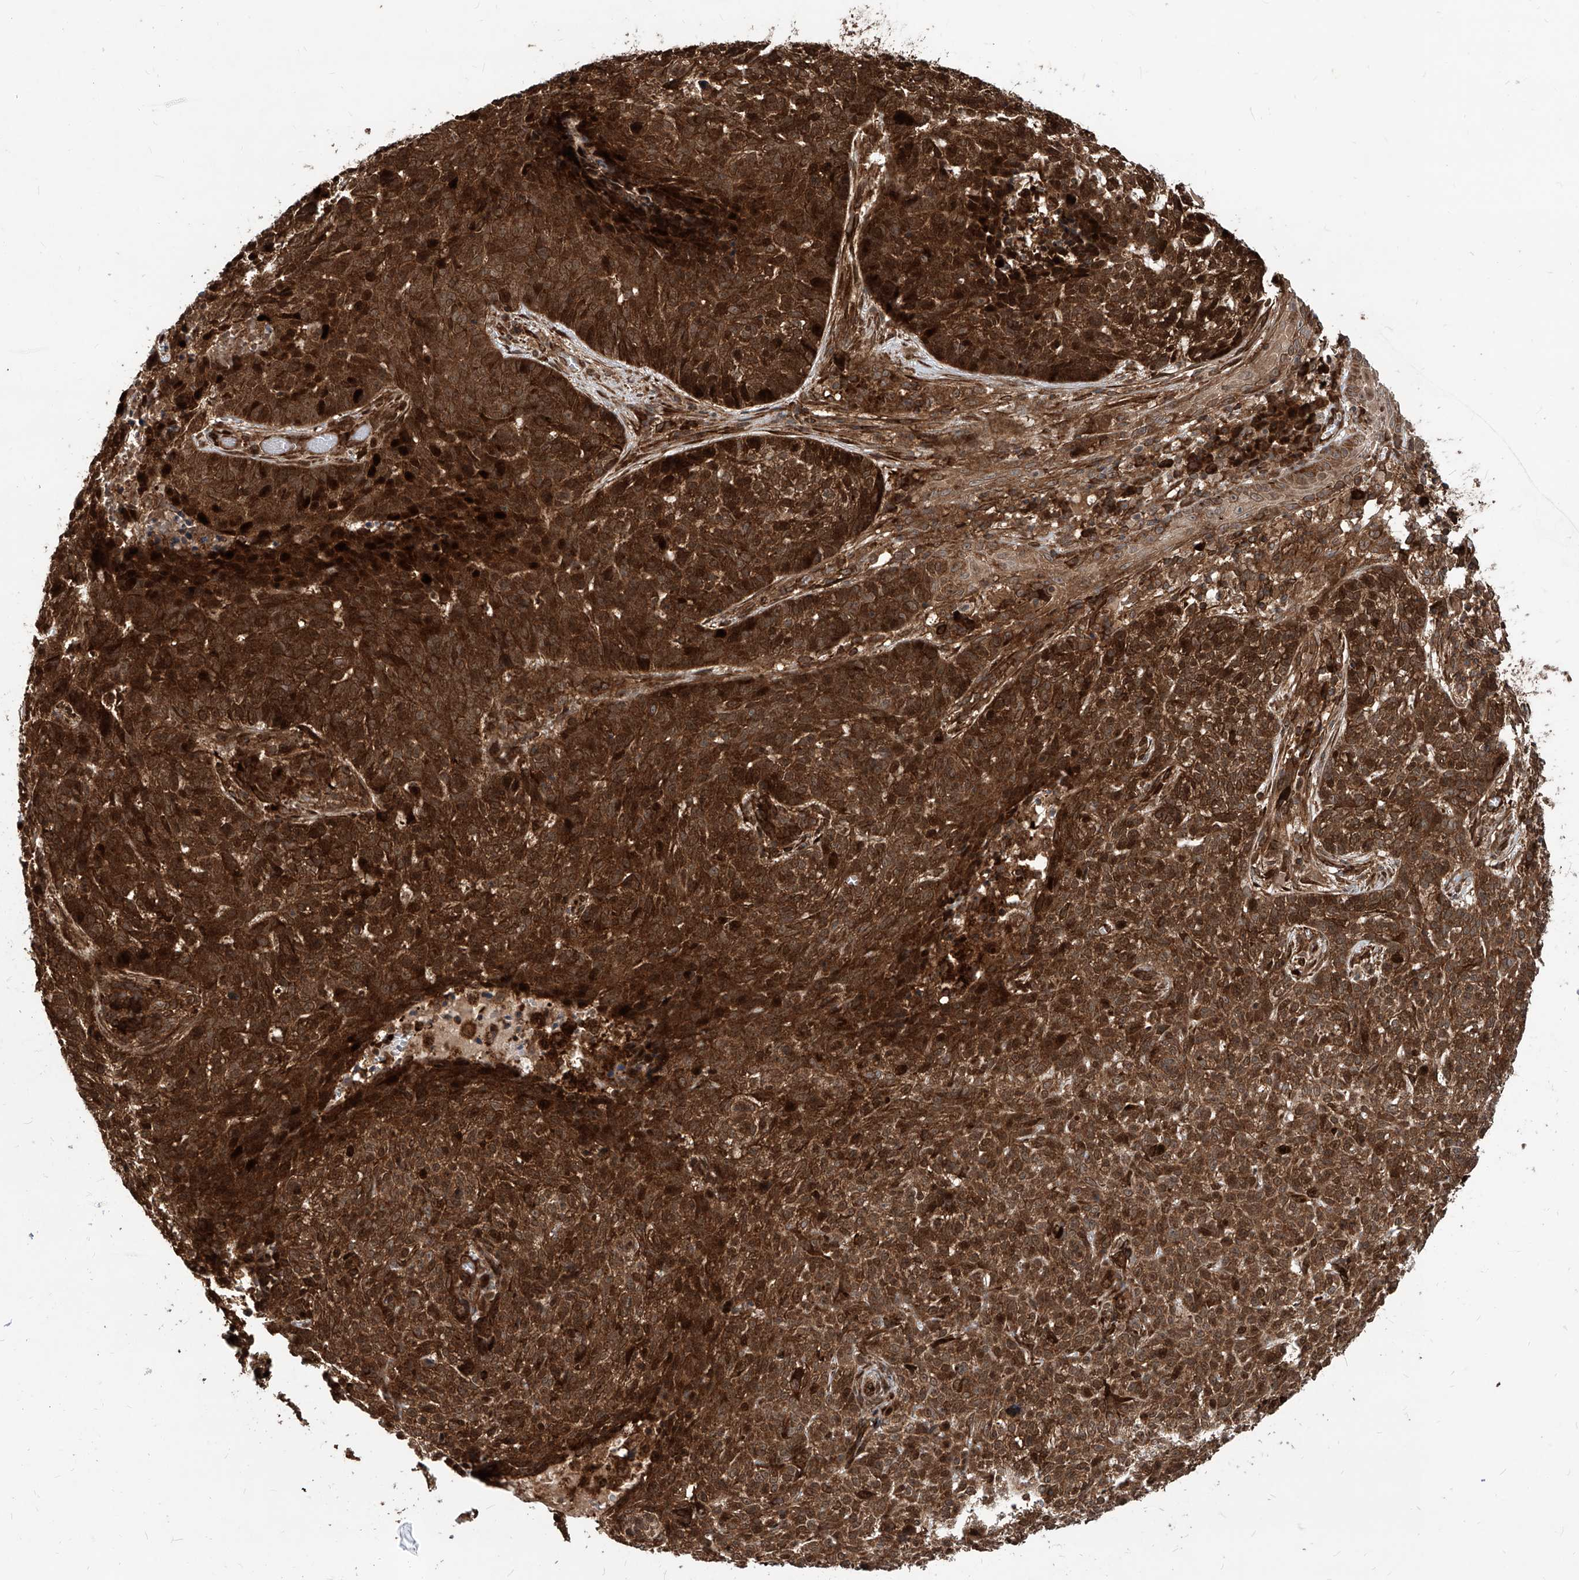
{"staining": {"intensity": "strong", "quantity": ">75%", "location": "cytoplasmic/membranous,nuclear"}, "tissue": "skin cancer", "cell_type": "Tumor cells", "image_type": "cancer", "snomed": [{"axis": "morphology", "description": "Basal cell carcinoma"}, {"axis": "topography", "description": "Skin"}], "caption": "Immunohistochemical staining of basal cell carcinoma (skin) demonstrates strong cytoplasmic/membranous and nuclear protein staining in approximately >75% of tumor cells. (DAB (3,3'-diaminobenzidine) IHC, brown staining for protein, blue staining for nuclei).", "gene": "MAGED2", "patient": {"sex": "male", "age": 85}}